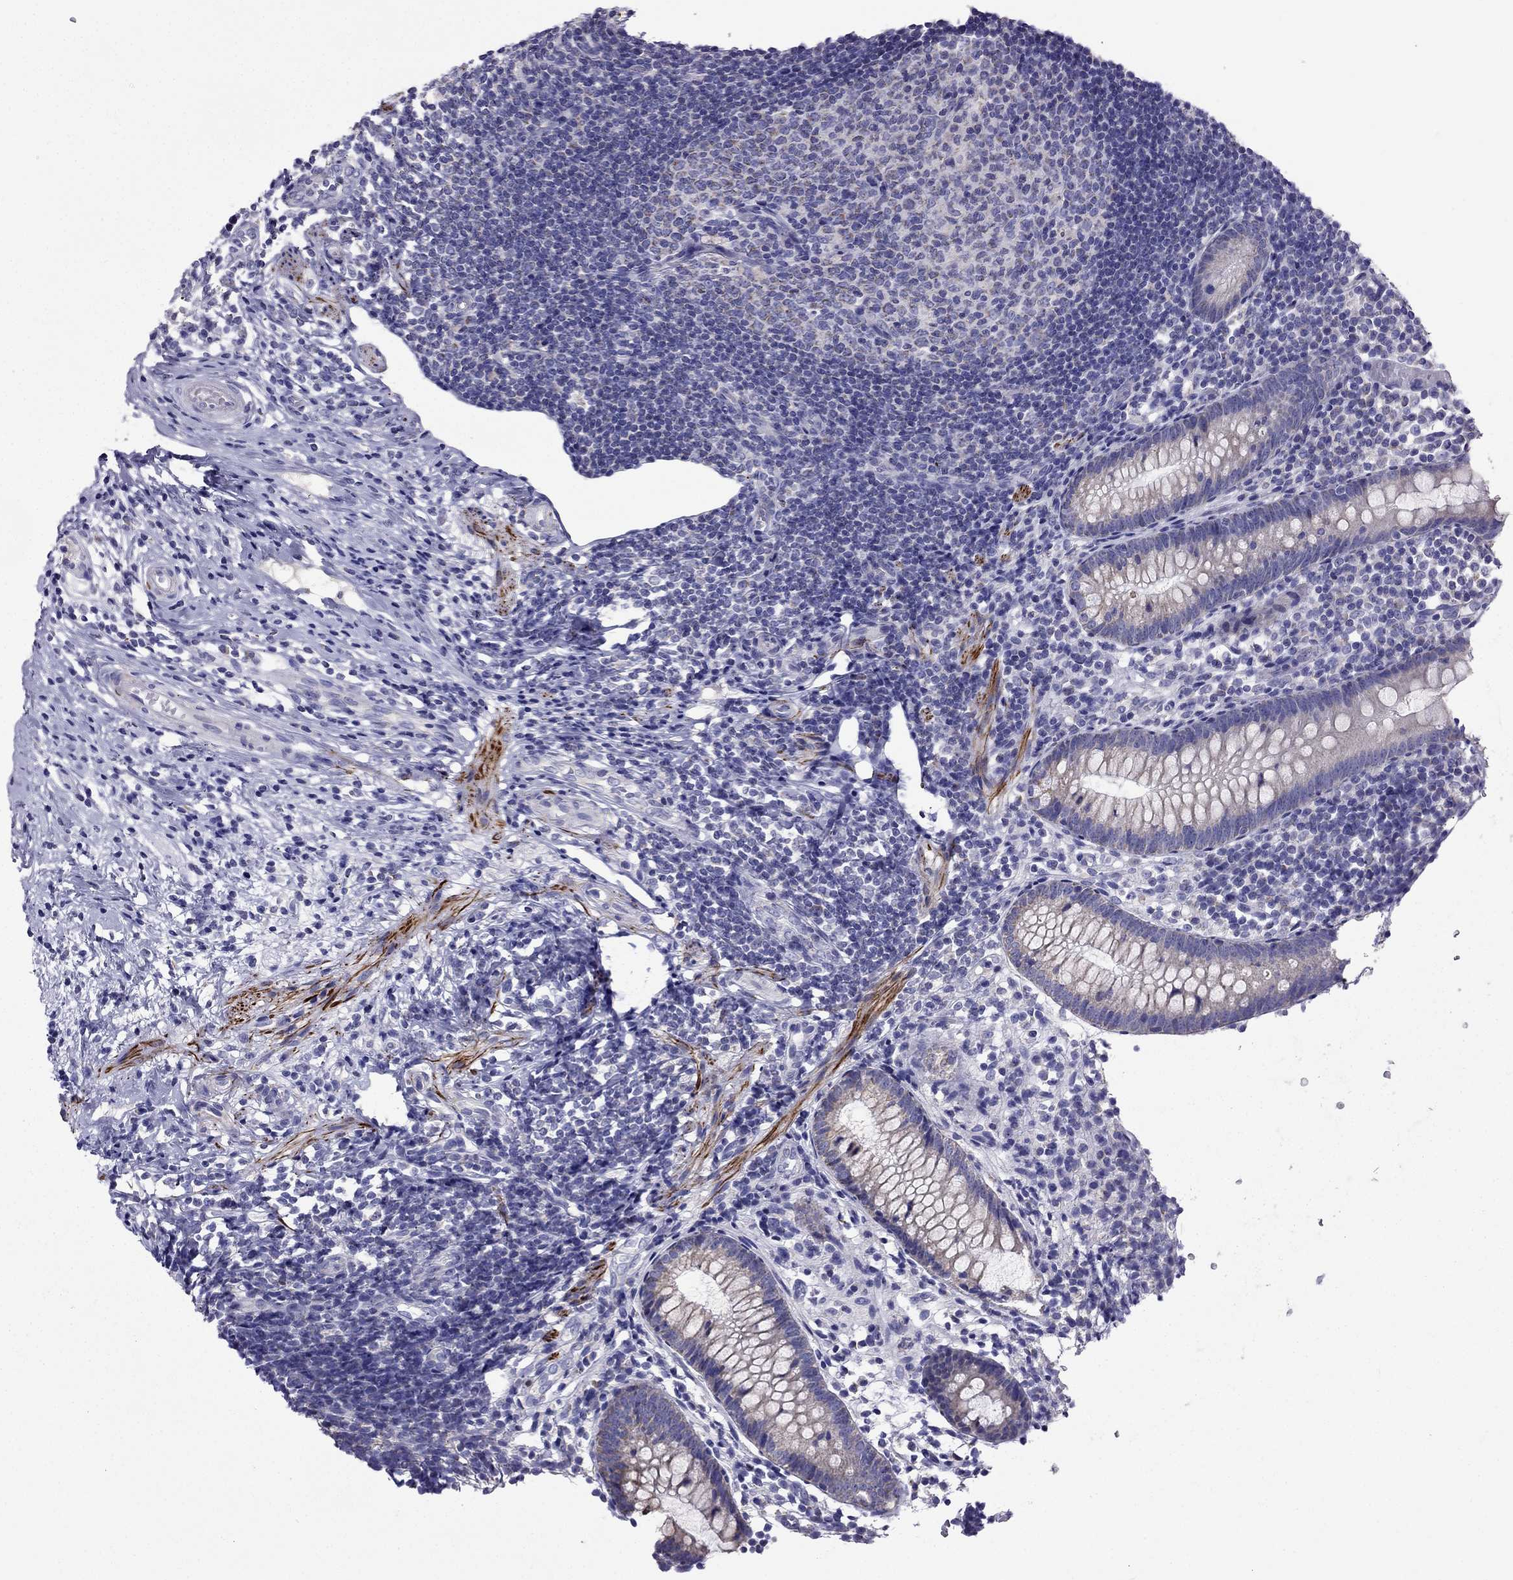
{"staining": {"intensity": "negative", "quantity": "none", "location": "none"}, "tissue": "appendix", "cell_type": "Glandular cells", "image_type": "normal", "snomed": [{"axis": "morphology", "description": "Normal tissue, NOS"}, {"axis": "topography", "description": "Appendix"}], "caption": "Immunohistochemistry (IHC) photomicrograph of benign human appendix stained for a protein (brown), which exhibits no expression in glandular cells. (Brightfield microscopy of DAB (3,3'-diaminobenzidine) IHC at high magnification).", "gene": "DSC1", "patient": {"sex": "female", "age": 40}}